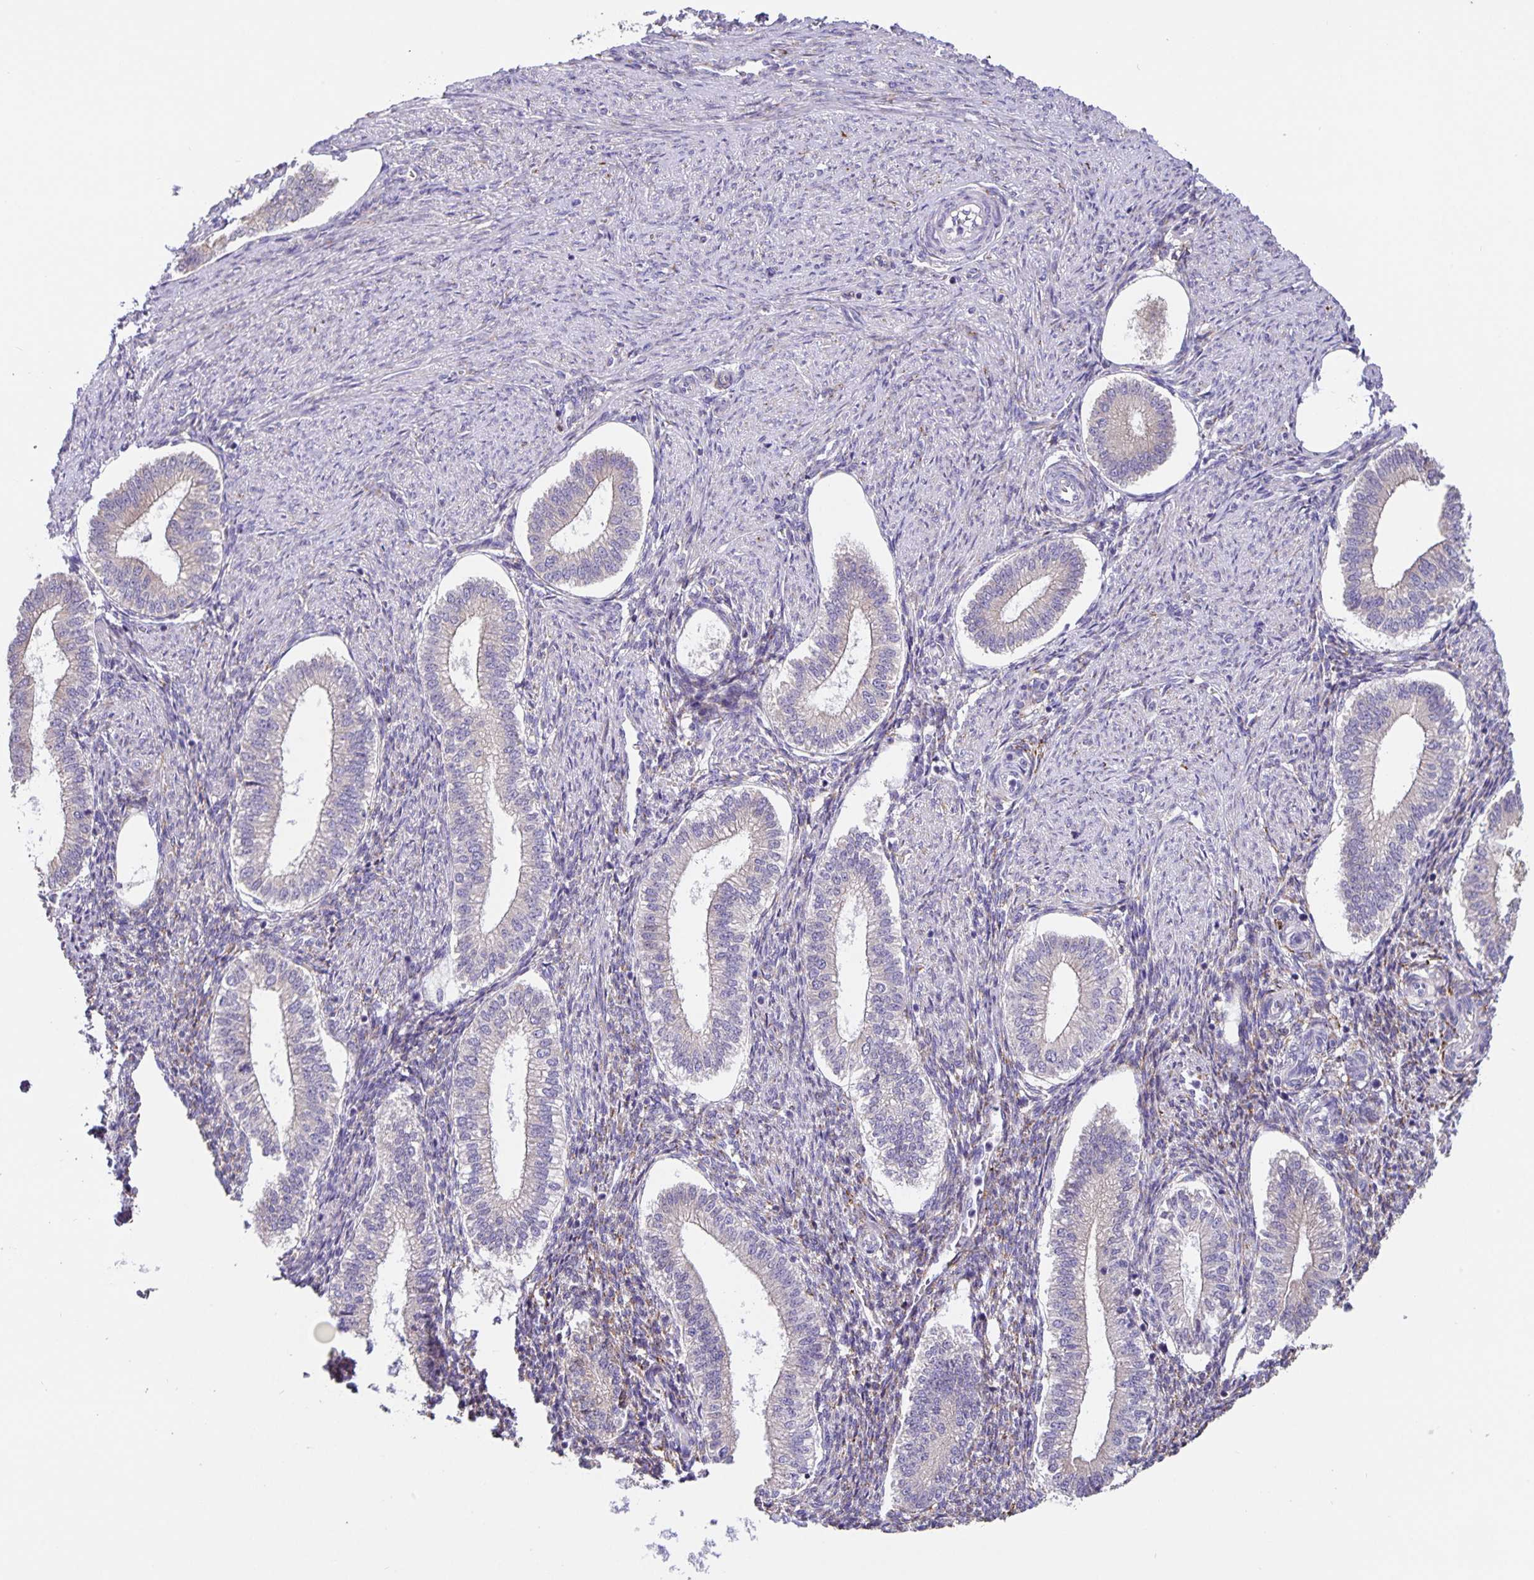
{"staining": {"intensity": "weak", "quantity": "25%-75%", "location": "cytoplasmic/membranous"}, "tissue": "endometrium", "cell_type": "Cells in endometrial stroma", "image_type": "normal", "snomed": [{"axis": "morphology", "description": "Normal tissue, NOS"}, {"axis": "topography", "description": "Endometrium"}], "caption": "The histopathology image displays staining of normal endometrium, revealing weak cytoplasmic/membranous protein expression (brown color) within cells in endometrial stroma.", "gene": "EML6", "patient": {"sex": "female", "age": 25}}